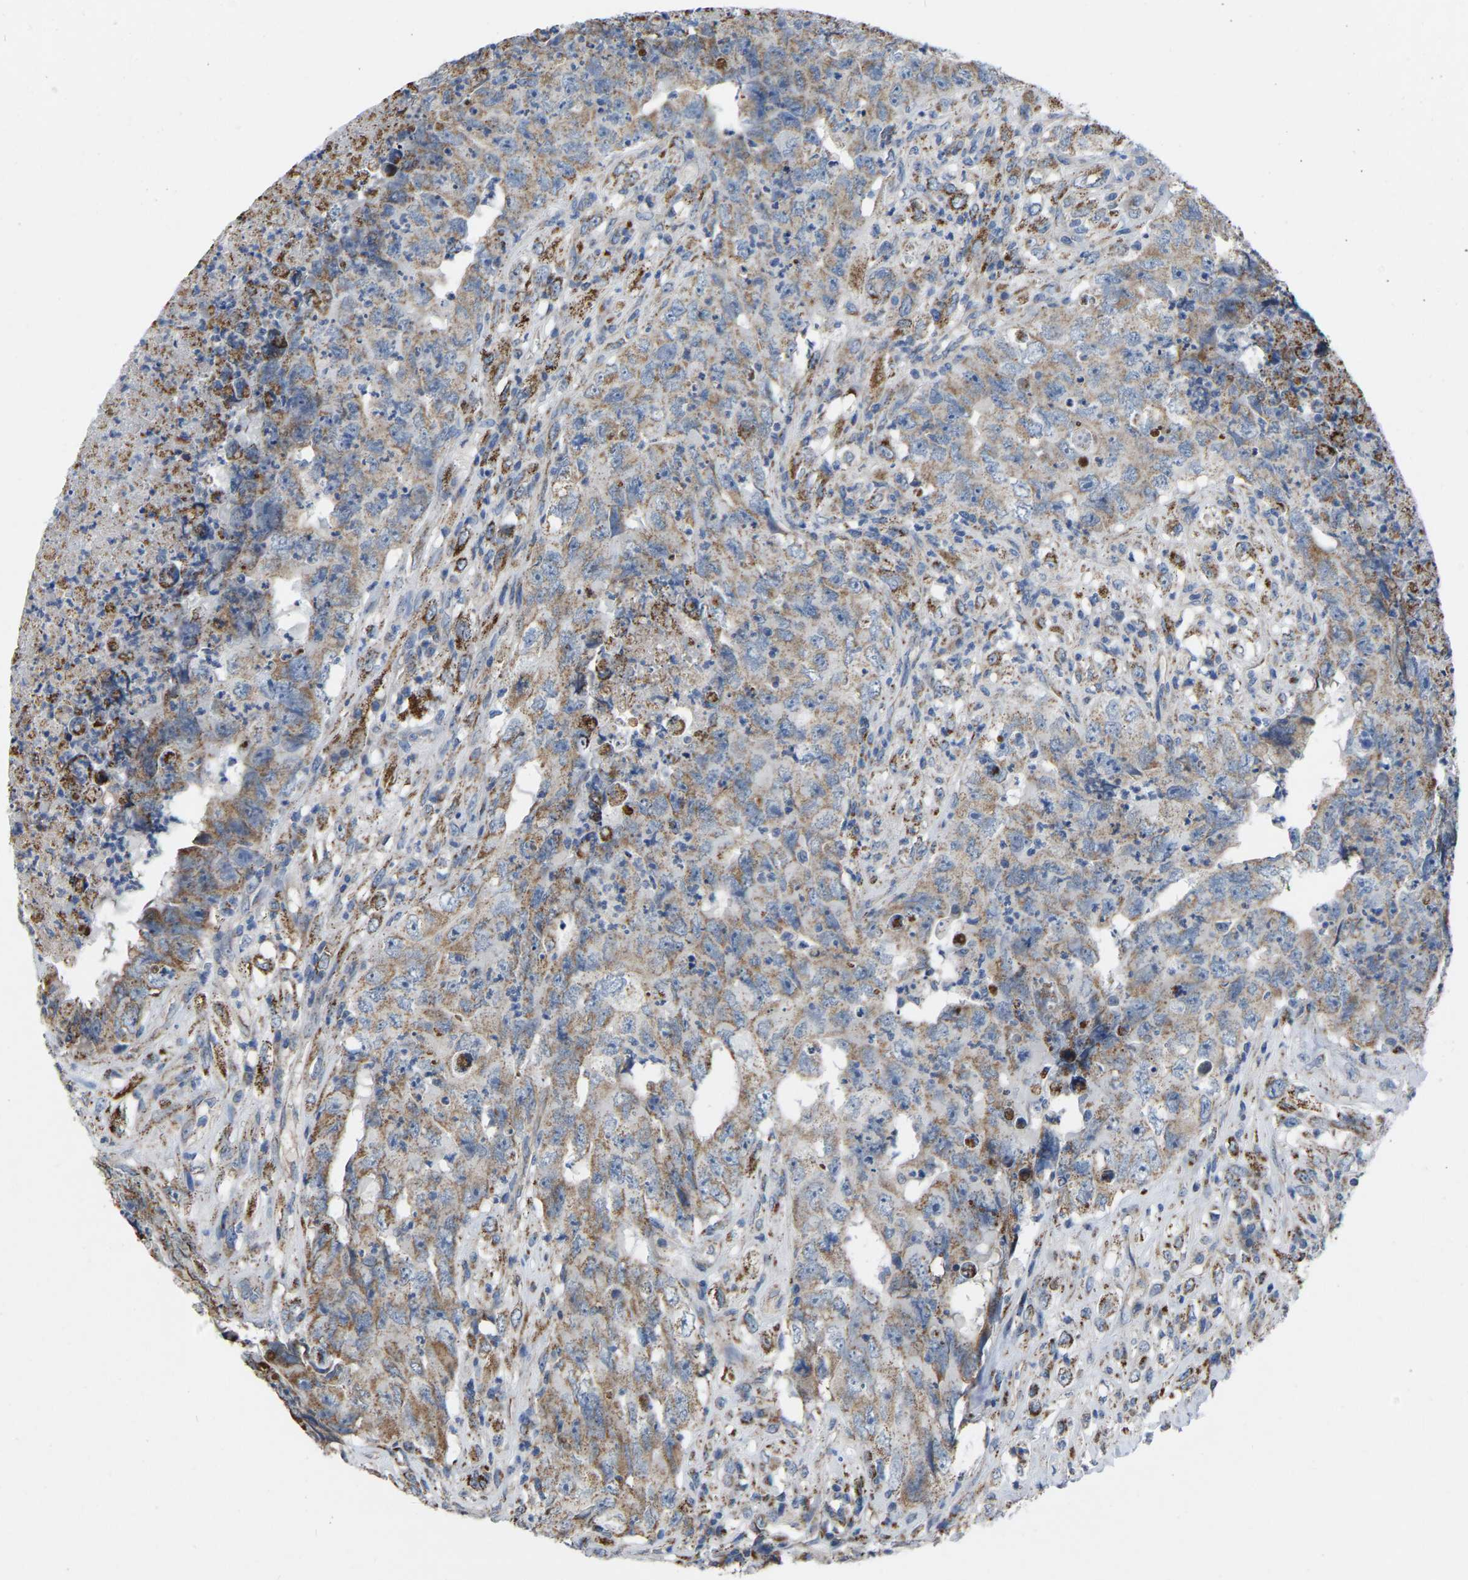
{"staining": {"intensity": "moderate", "quantity": ">75%", "location": "cytoplasmic/membranous"}, "tissue": "testis cancer", "cell_type": "Tumor cells", "image_type": "cancer", "snomed": [{"axis": "morphology", "description": "Carcinoma, Embryonal, NOS"}, {"axis": "topography", "description": "Testis"}], "caption": "Testis cancer stained with a brown dye displays moderate cytoplasmic/membranous positive positivity in approximately >75% of tumor cells.", "gene": "BCL10", "patient": {"sex": "male", "age": 32}}